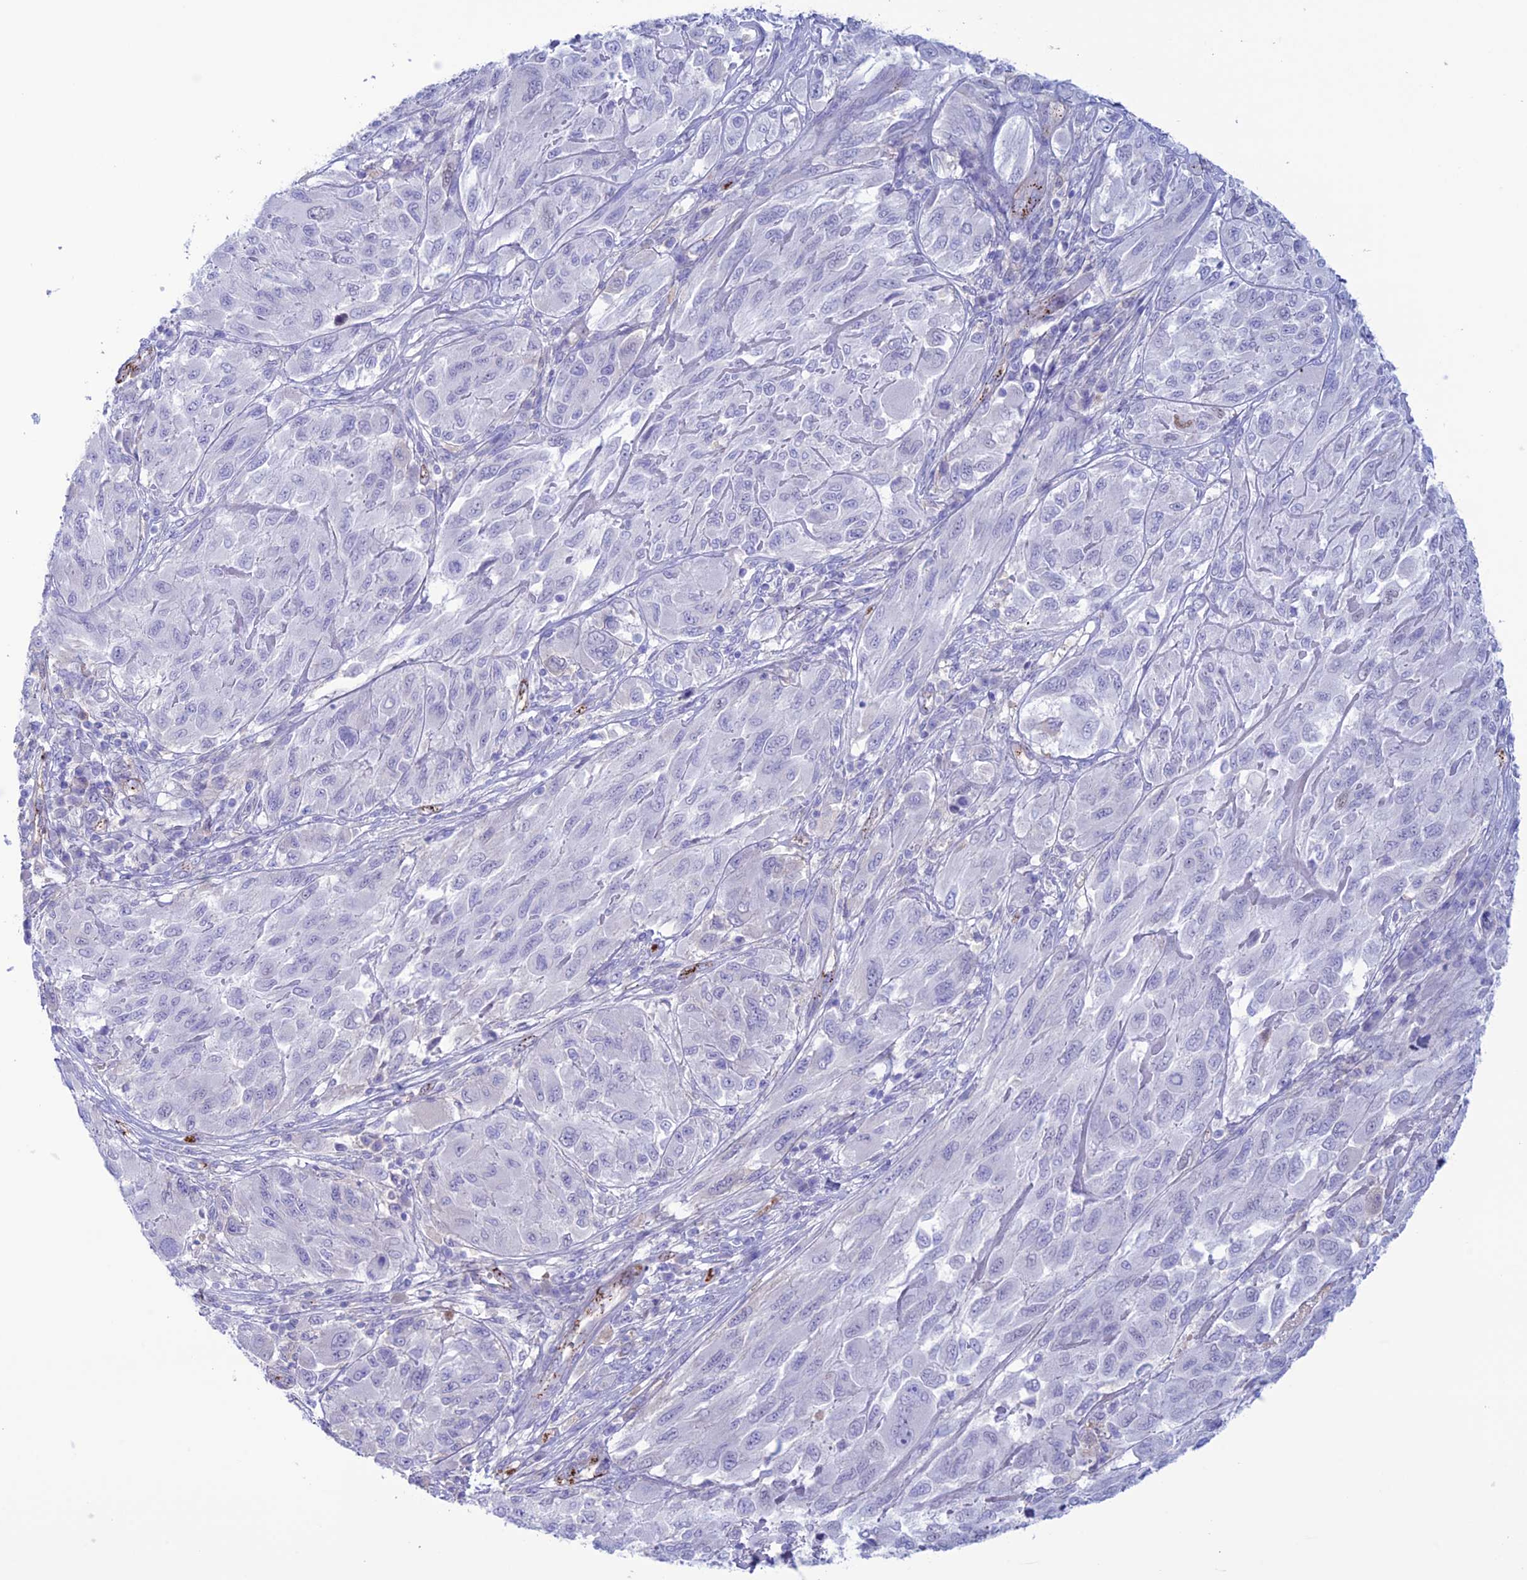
{"staining": {"intensity": "negative", "quantity": "none", "location": "none"}, "tissue": "melanoma", "cell_type": "Tumor cells", "image_type": "cancer", "snomed": [{"axis": "morphology", "description": "Malignant melanoma, NOS"}, {"axis": "topography", "description": "Skin"}], "caption": "High magnification brightfield microscopy of melanoma stained with DAB (brown) and counterstained with hematoxylin (blue): tumor cells show no significant positivity. (Stains: DAB immunohistochemistry with hematoxylin counter stain, Microscopy: brightfield microscopy at high magnification).", "gene": "CDC42EP5", "patient": {"sex": "female", "age": 91}}